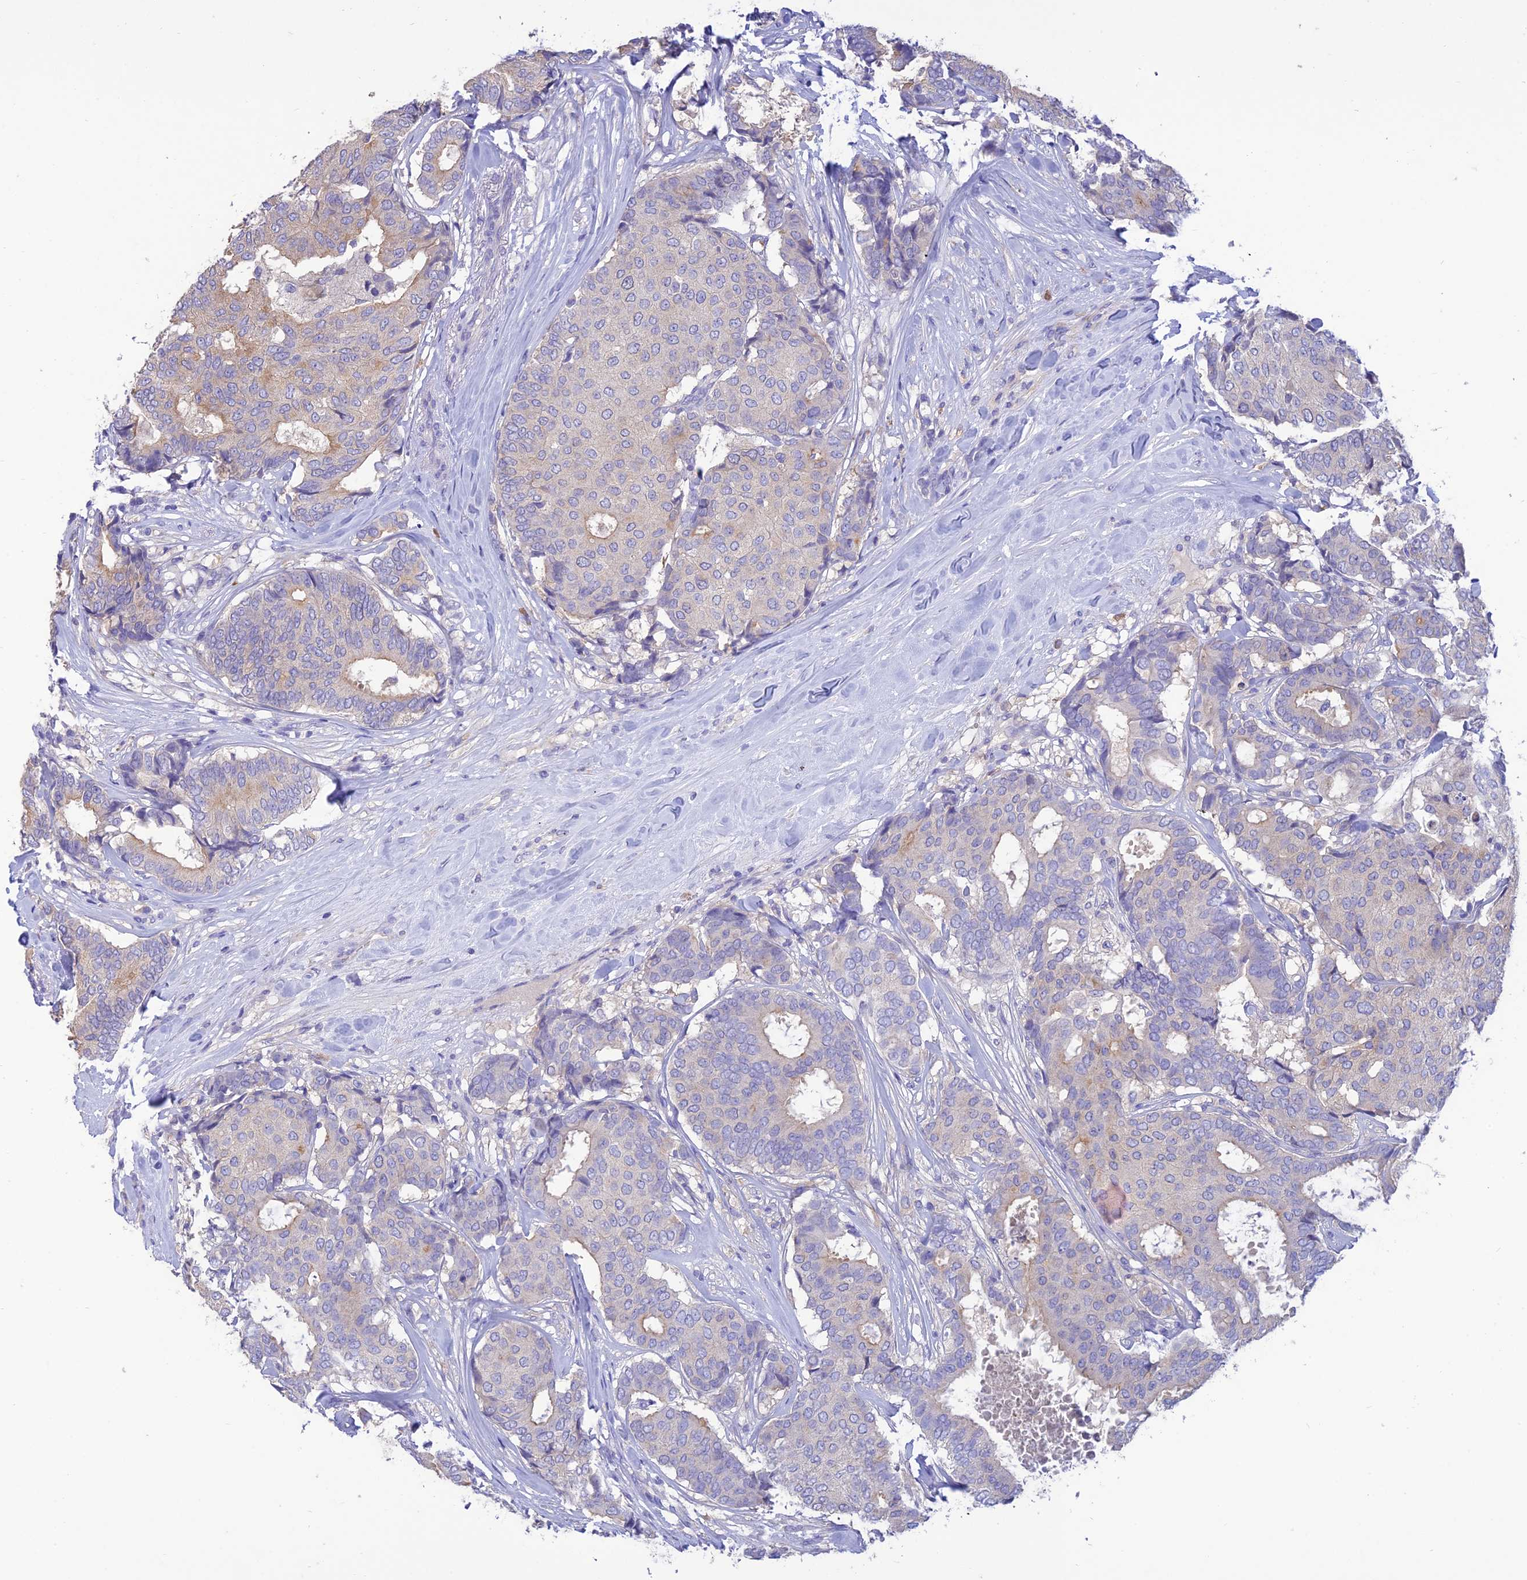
{"staining": {"intensity": "weak", "quantity": "<25%", "location": "cytoplasmic/membranous"}, "tissue": "breast cancer", "cell_type": "Tumor cells", "image_type": "cancer", "snomed": [{"axis": "morphology", "description": "Duct carcinoma"}, {"axis": "topography", "description": "Breast"}], "caption": "This is an immunohistochemistry (IHC) image of human breast infiltrating ductal carcinoma. There is no expression in tumor cells.", "gene": "SFT2D2", "patient": {"sex": "female", "age": 75}}